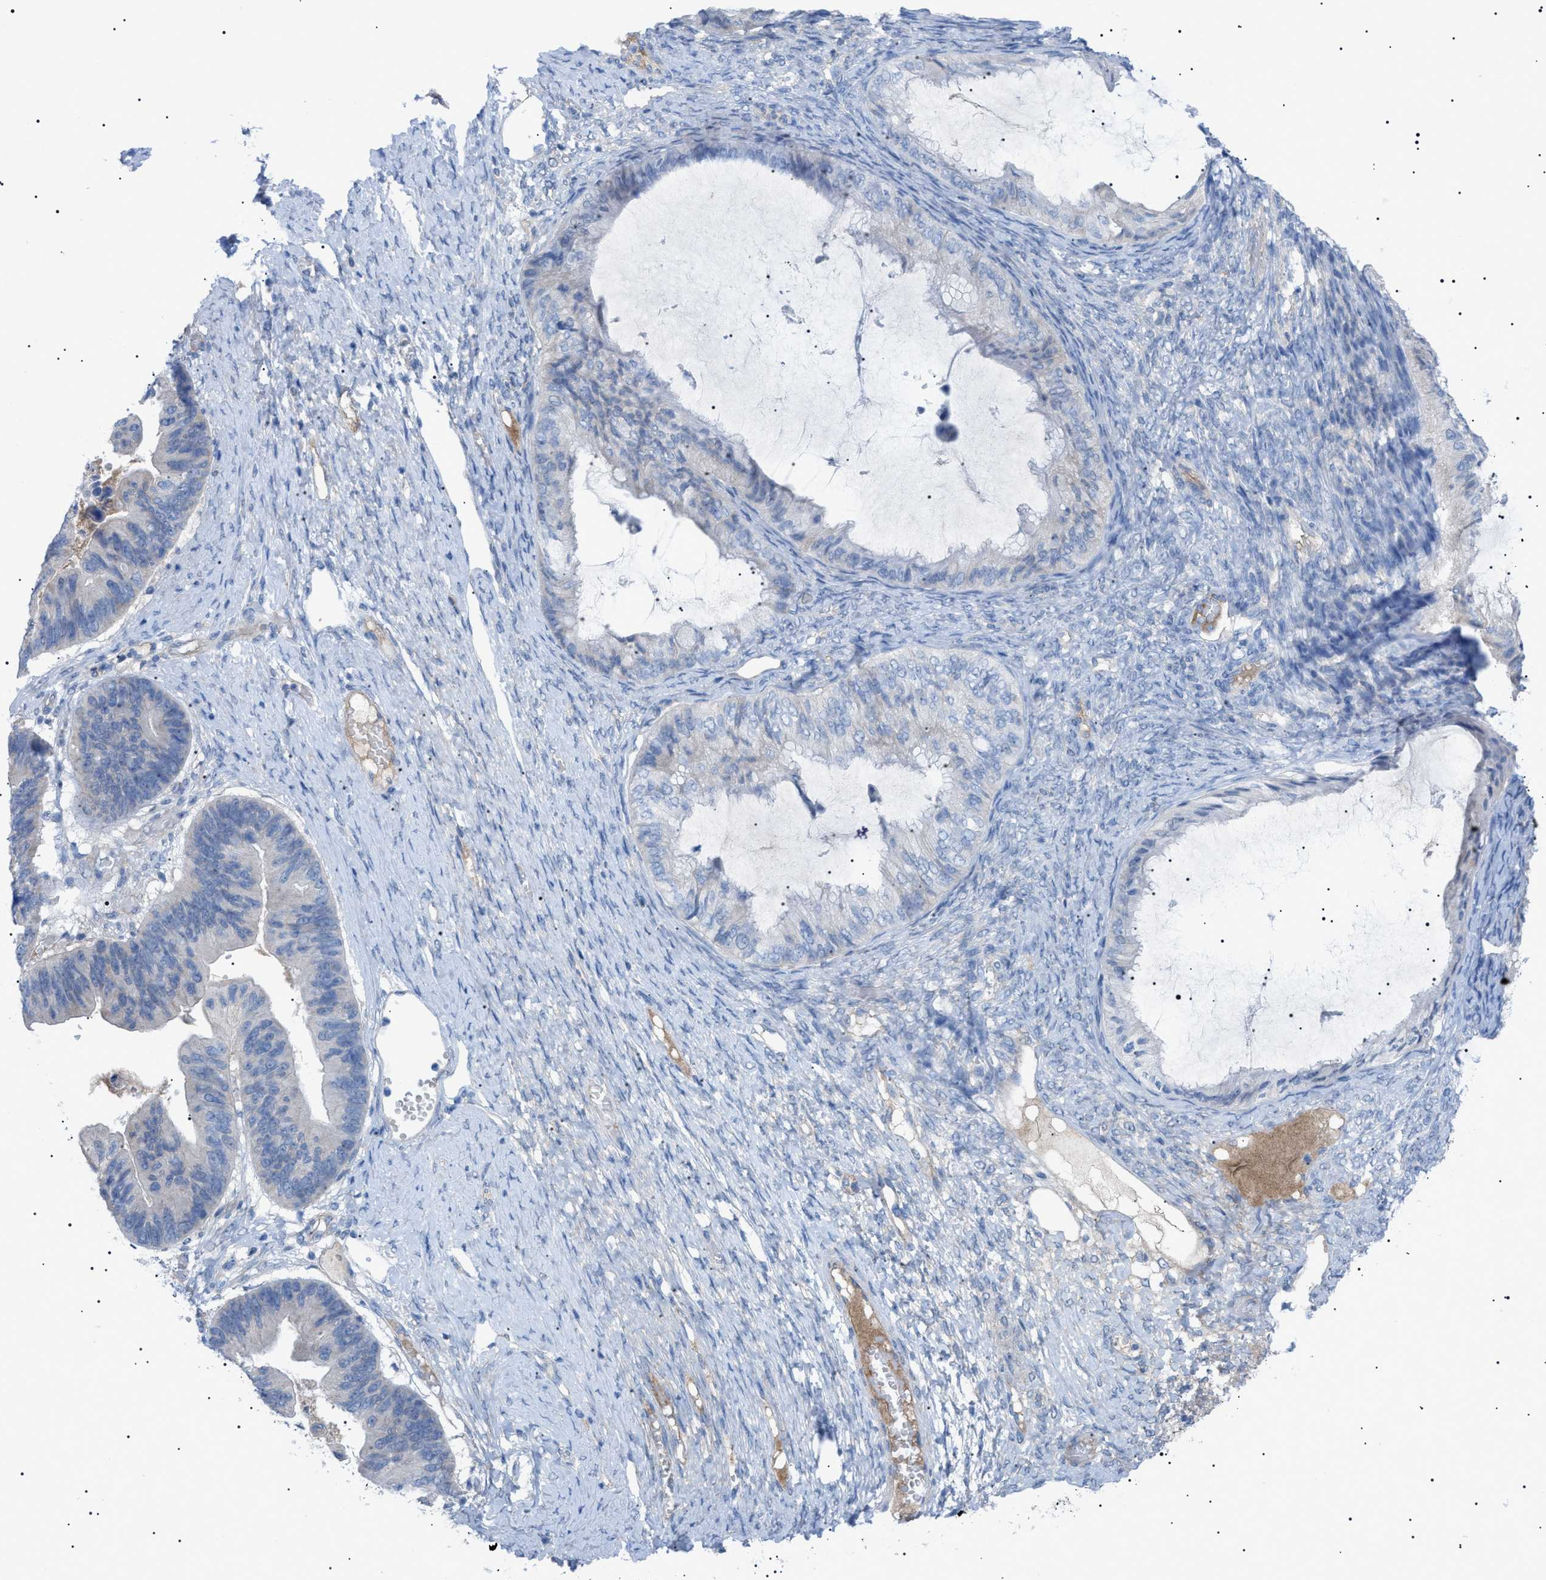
{"staining": {"intensity": "negative", "quantity": "none", "location": "none"}, "tissue": "ovarian cancer", "cell_type": "Tumor cells", "image_type": "cancer", "snomed": [{"axis": "morphology", "description": "Cystadenocarcinoma, mucinous, NOS"}, {"axis": "topography", "description": "Ovary"}], "caption": "Immunohistochemistry of ovarian cancer exhibits no positivity in tumor cells.", "gene": "ADAMTS1", "patient": {"sex": "female", "age": 61}}